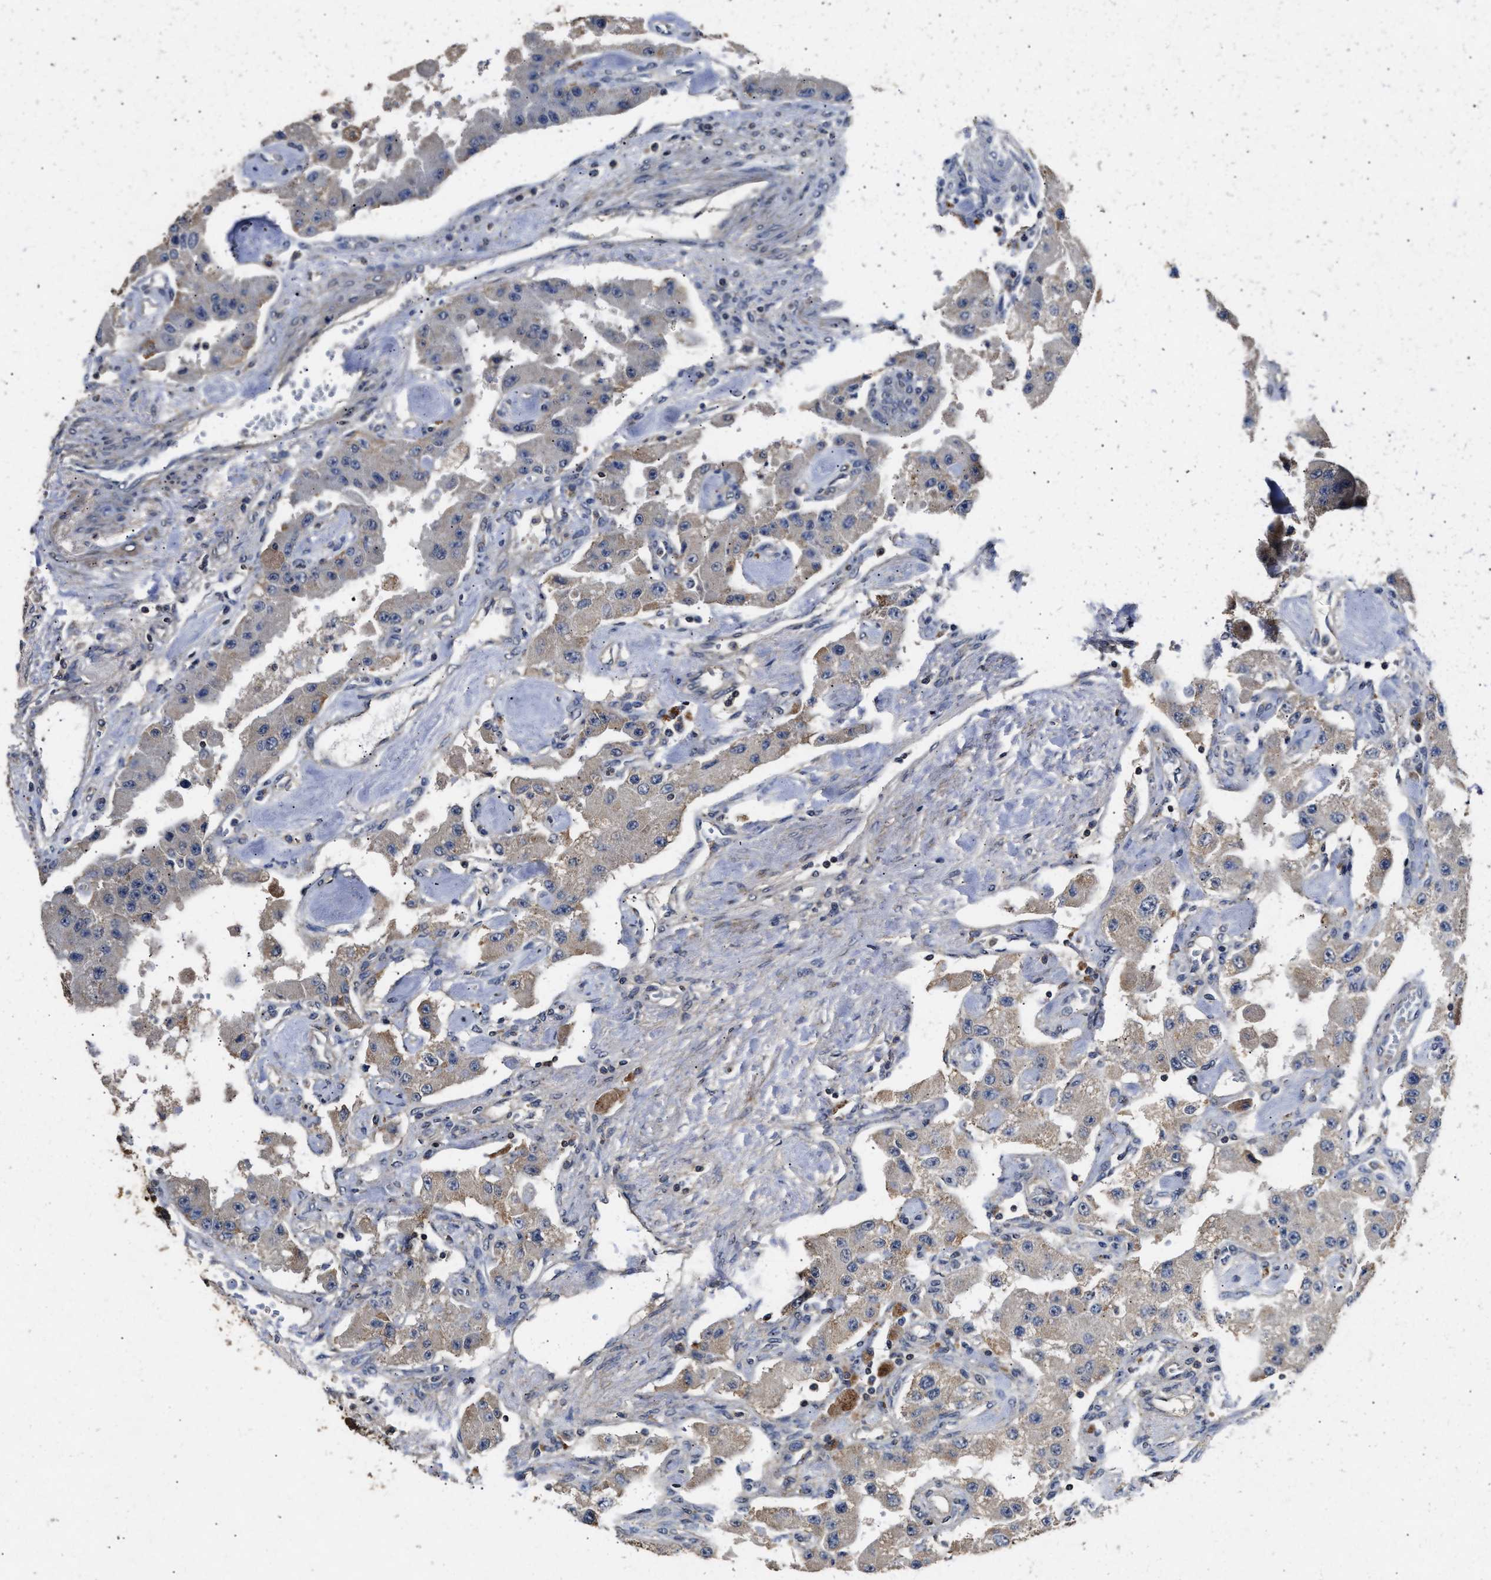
{"staining": {"intensity": "weak", "quantity": "<25%", "location": "cytoplasmic/membranous"}, "tissue": "carcinoid", "cell_type": "Tumor cells", "image_type": "cancer", "snomed": [{"axis": "morphology", "description": "Carcinoid, malignant, NOS"}, {"axis": "topography", "description": "Pancreas"}], "caption": "Immunohistochemistry (IHC) of carcinoid demonstrates no positivity in tumor cells.", "gene": "ACAT2", "patient": {"sex": "male", "age": 41}}